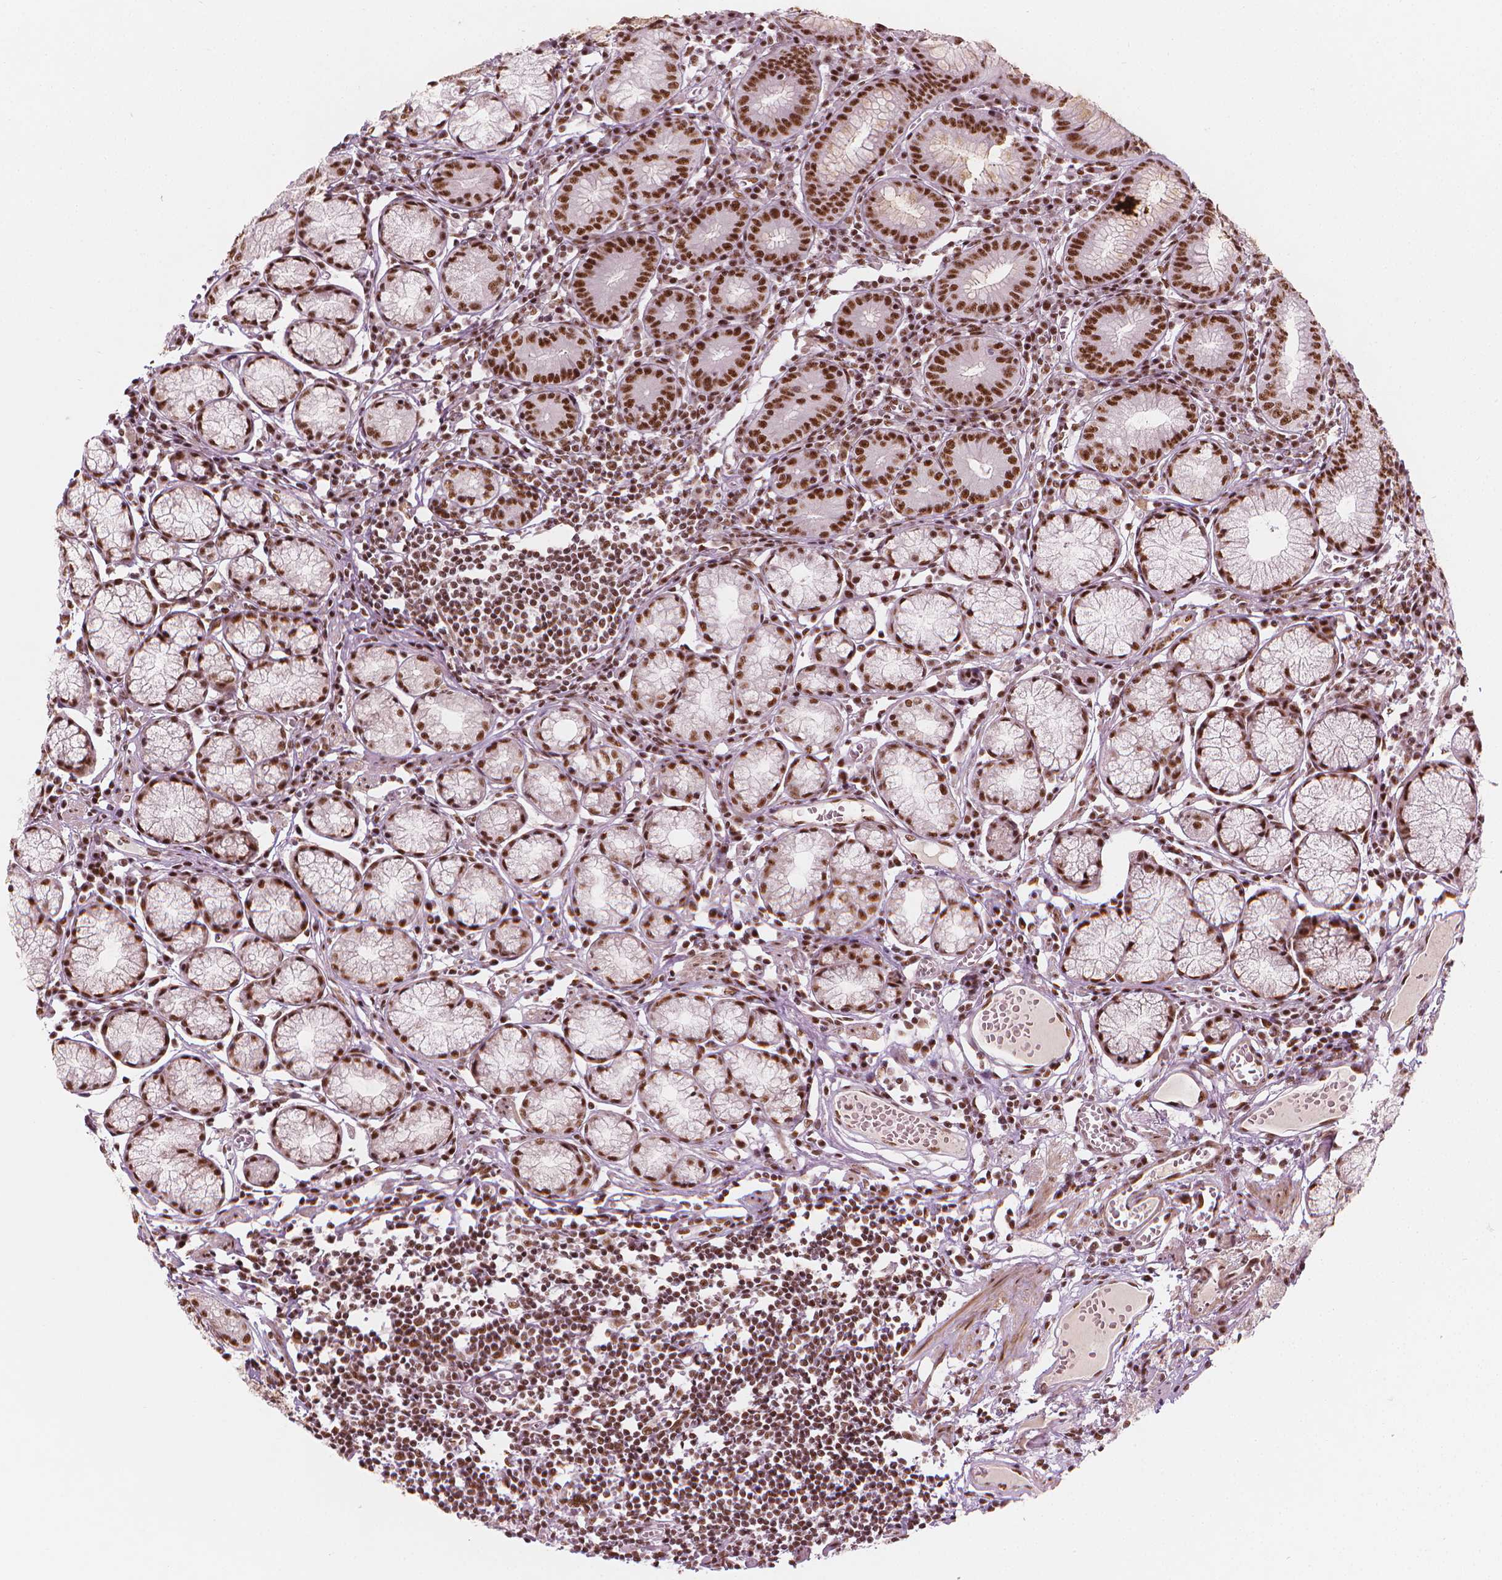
{"staining": {"intensity": "strong", "quantity": ">75%", "location": "nuclear"}, "tissue": "stomach", "cell_type": "Glandular cells", "image_type": "normal", "snomed": [{"axis": "morphology", "description": "Normal tissue, NOS"}, {"axis": "topography", "description": "Stomach"}], "caption": "Glandular cells demonstrate high levels of strong nuclear positivity in approximately >75% of cells in unremarkable stomach.", "gene": "ELF2", "patient": {"sex": "male", "age": 55}}